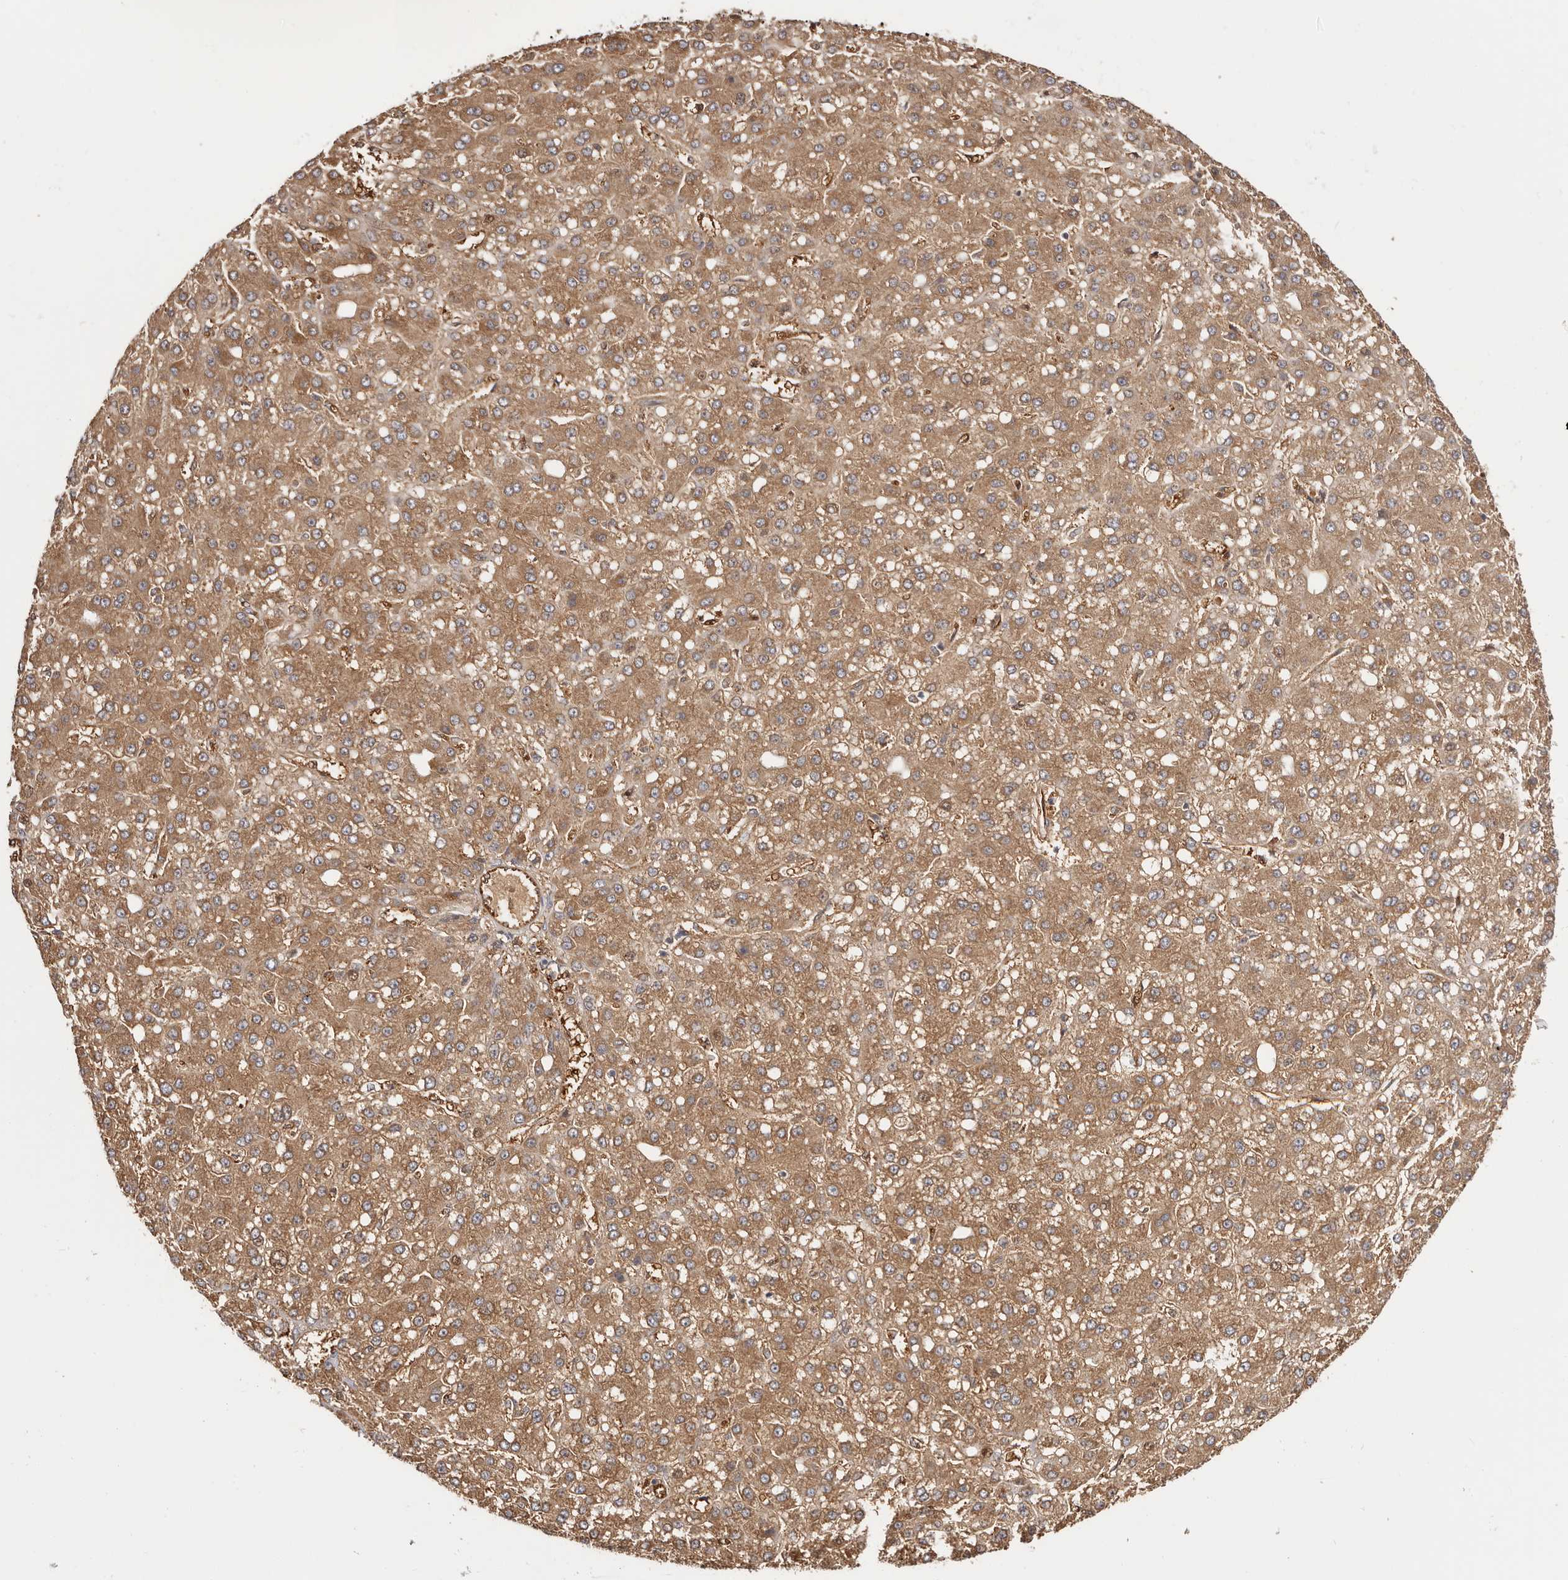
{"staining": {"intensity": "moderate", "quantity": ">75%", "location": "cytoplasmic/membranous"}, "tissue": "liver cancer", "cell_type": "Tumor cells", "image_type": "cancer", "snomed": [{"axis": "morphology", "description": "Carcinoma, Hepatocellular, NOS"}, {"axis": "topography", "description": "Liver"}], "caption": "Immunohistochemistry (IHC) micrograph of human liver cancer stained for a protein (brown), which demonstrates medium levels of moderate cytoplasmic/membranous staining in approximately >75% of tumor cells.", "gene": "LAP3", "patient": {"sex": "male", "age": 67}}